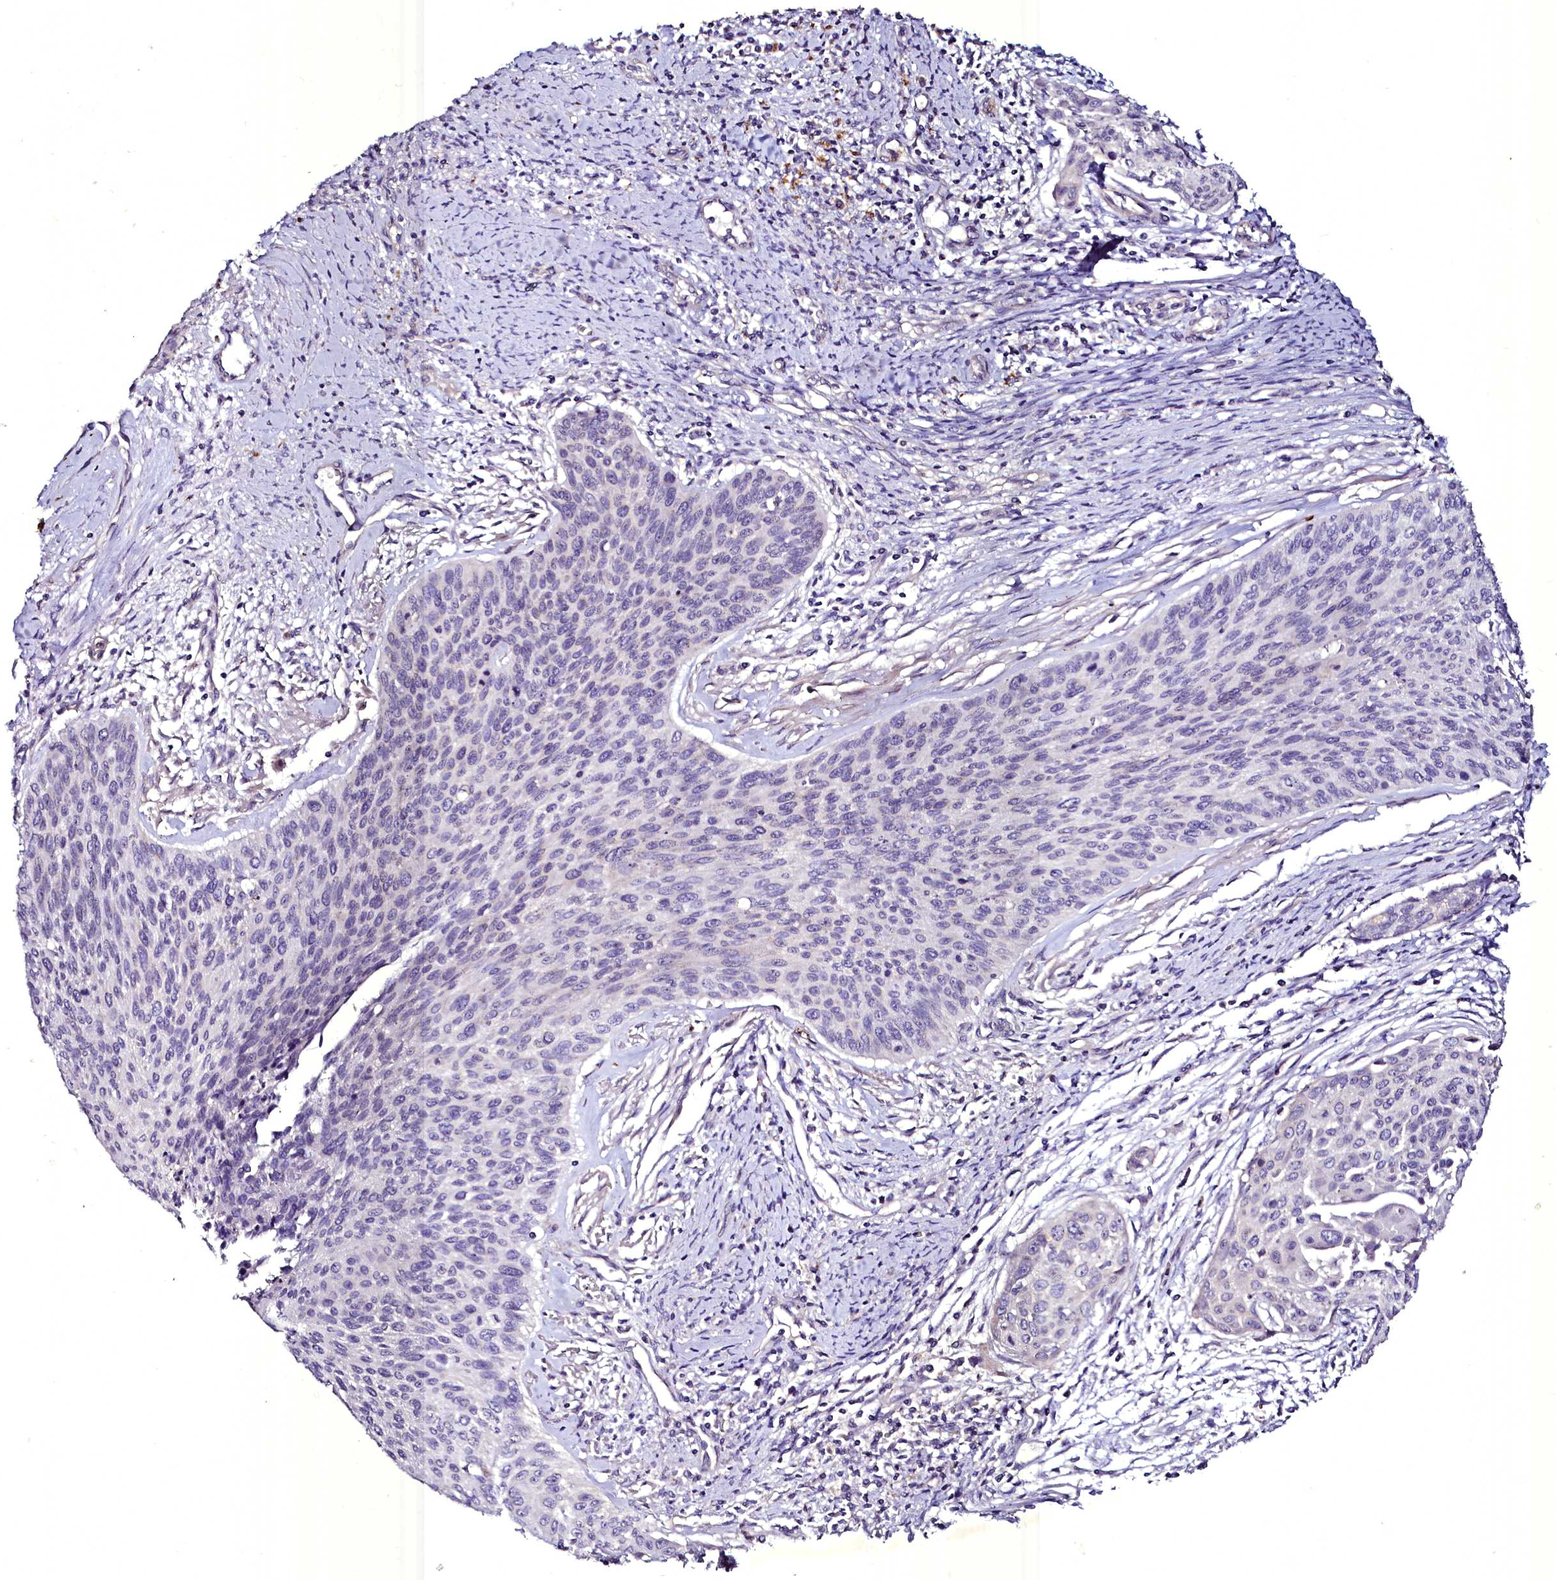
{"staining": {"intensity": "negative", "quantity": "none", "location": "none"}, "tissue": "cervical cancer", "cell_type": "Tumor cells", "image_type": "cancer", "snomed": [{"axis": "morphology", "description": "Squamous cell carcinoma, NOS"}, {"axis": "topography", "description": "Cervix"}], "caption": "DAB (3,3'-diaminobenzidine) immunohistochemical staining of cervical cancer reveals no significant positivity in tumor cells. Nuclei are stained in blue.", "gene": "SELENOT", "patient": {"sex": "female", "age": 55}}